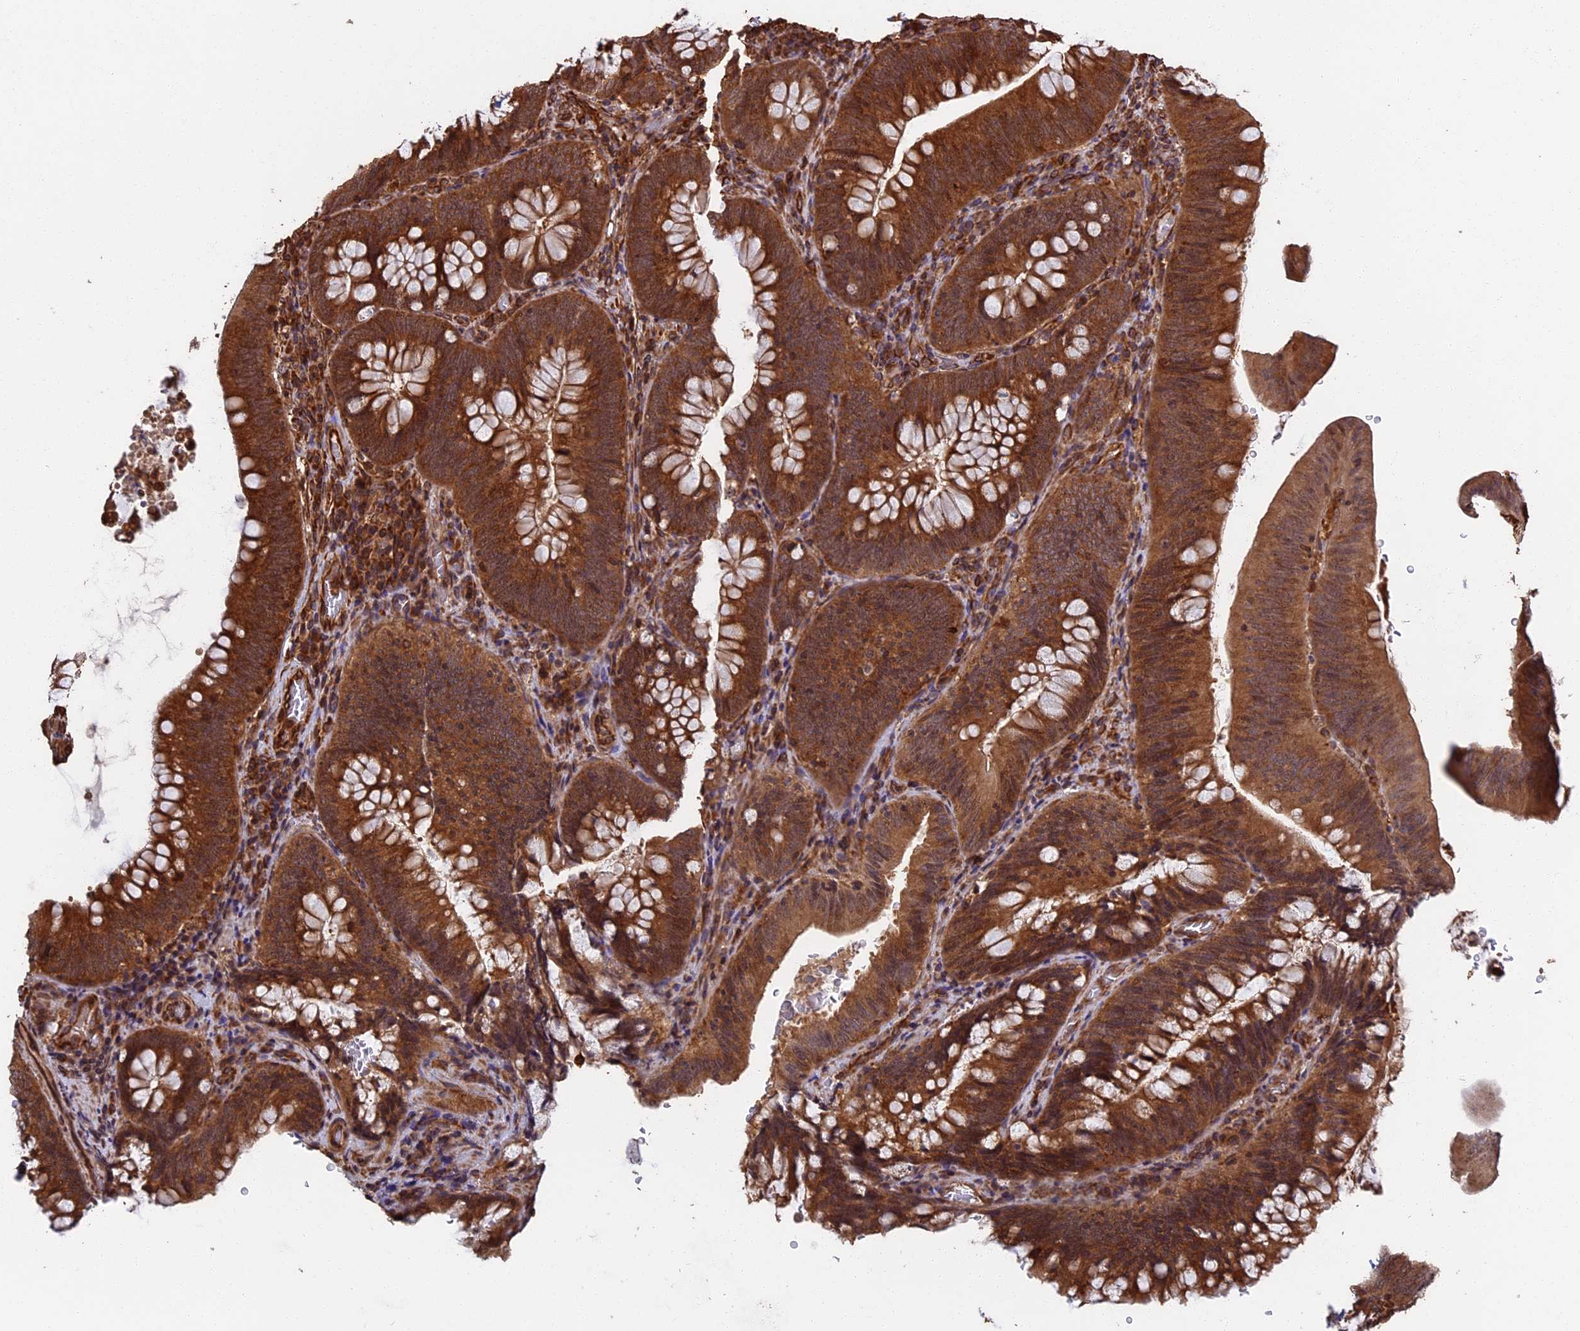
{"staining": {"intensity": "strong", "quantity": ">75%", "location": "cytoplasmic/membranous"}, "tissue": "colorectal cancer", "cell_type": "Tumor cells", "image_type": "cancer", "snomed": [{"axis": "morphology", "description": "Normal tissue, NOS"}, {"axis": "topography", "description": "Colon"}], "caption": "Immunohistochemical staining of colorectal cancer displays strong cytoplasmic/membranous protein expression in about >75% of tumor cells. (DAB (3,3'-diaminobenzidine) IHC with brightfield microscopy, high magnification).", "gene": "CCDC124", "patient": {"sex": "female", "age": 82}}